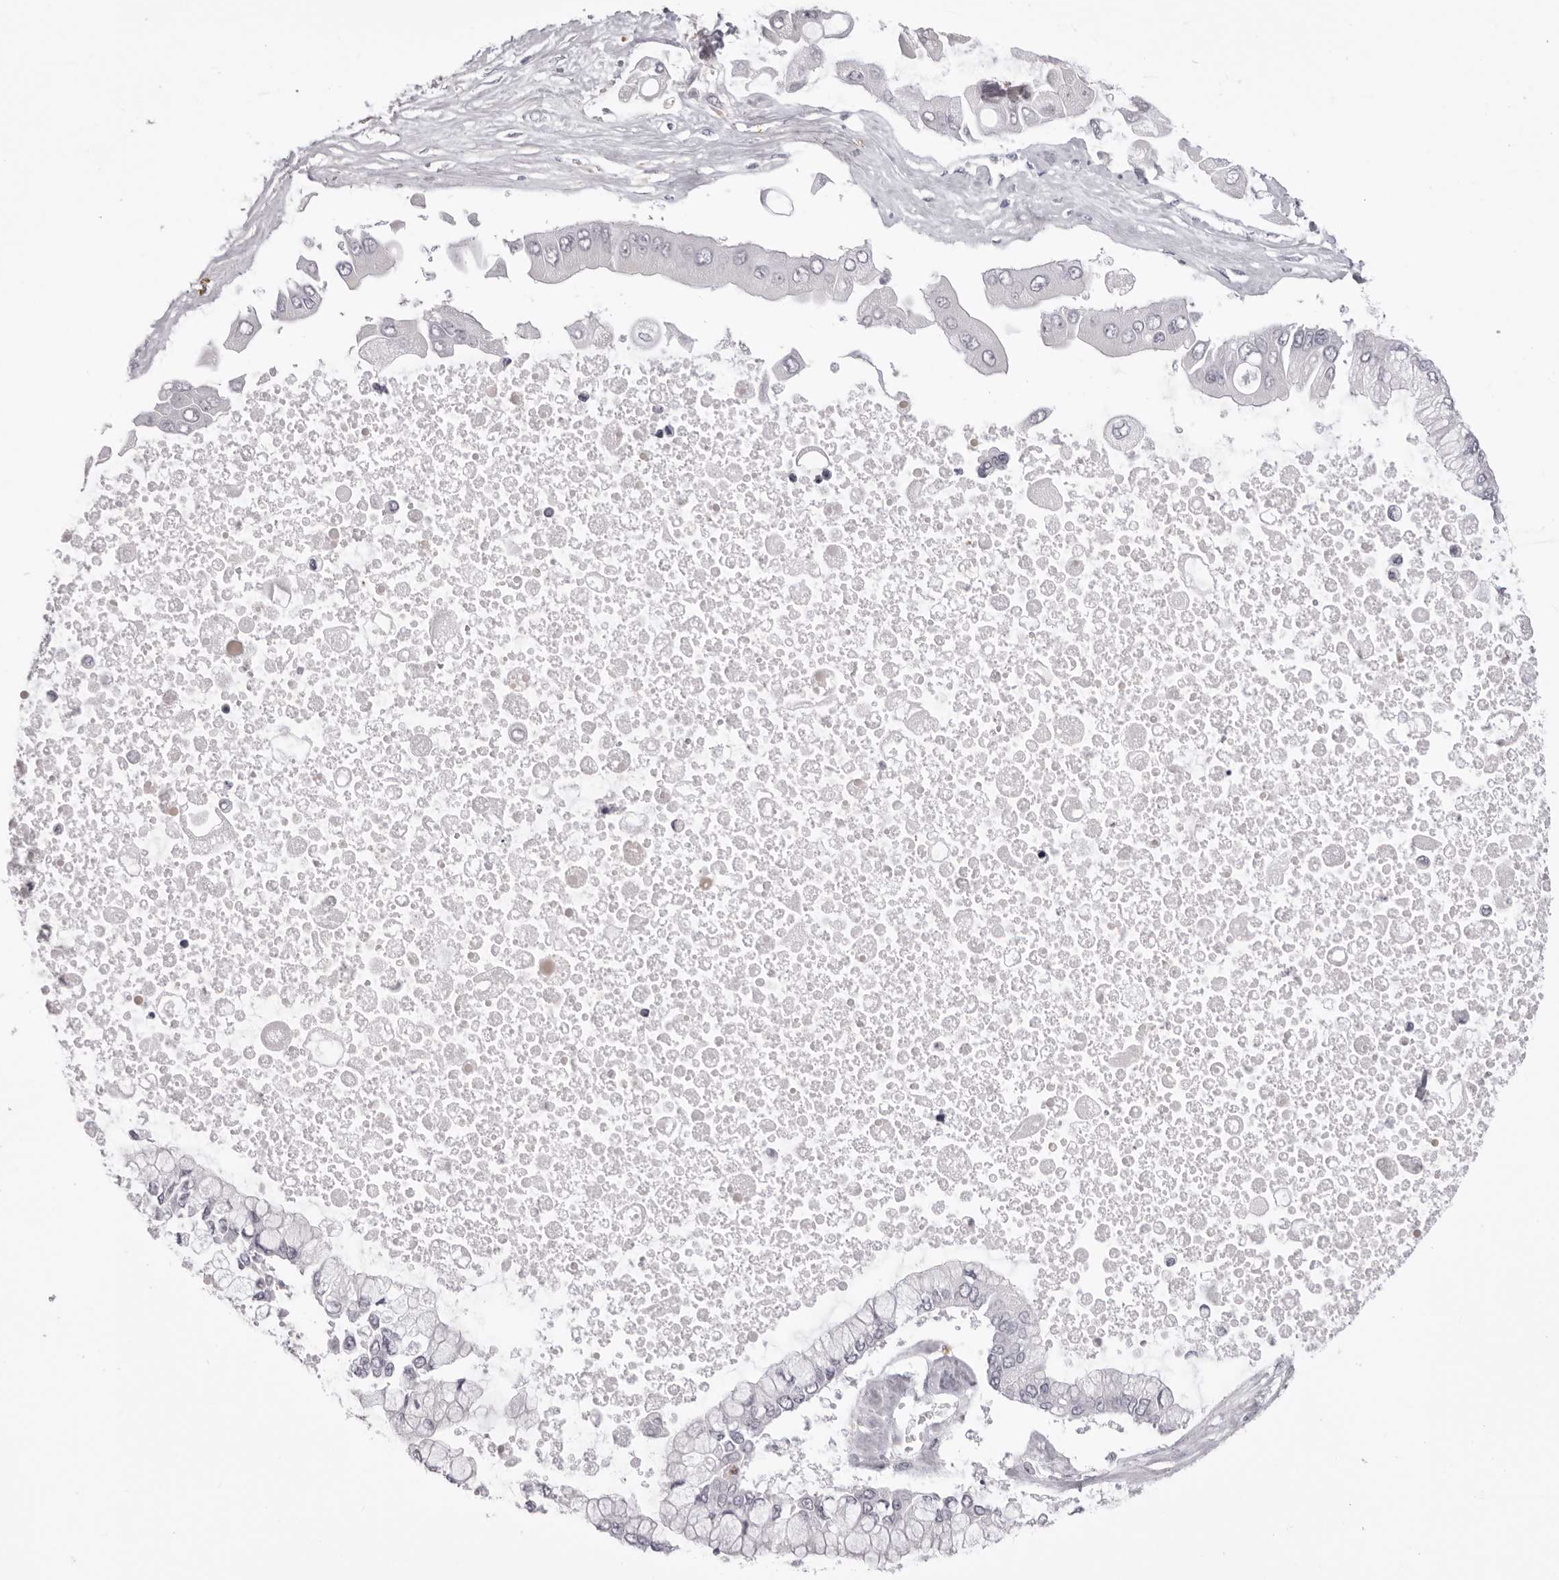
{"staining": {"intensity": "negative", "quantity": "none", "location": "none"}, "tissue": "liver cancer", "cell_type": "Tumor cells", "image_type": "cancer", "snomed": [{"axis": "morphology", "description": "Cholangiocarcinoma"}, {"axis": "topography", "description": "Liver"}], "caption": "Histopathology image shows no protein expression in tumor cells of liver cancer (cholangiocarcinoma) tissue.", "gene": "SUGCT", "patient": {"sex": "male", "age": 50}}